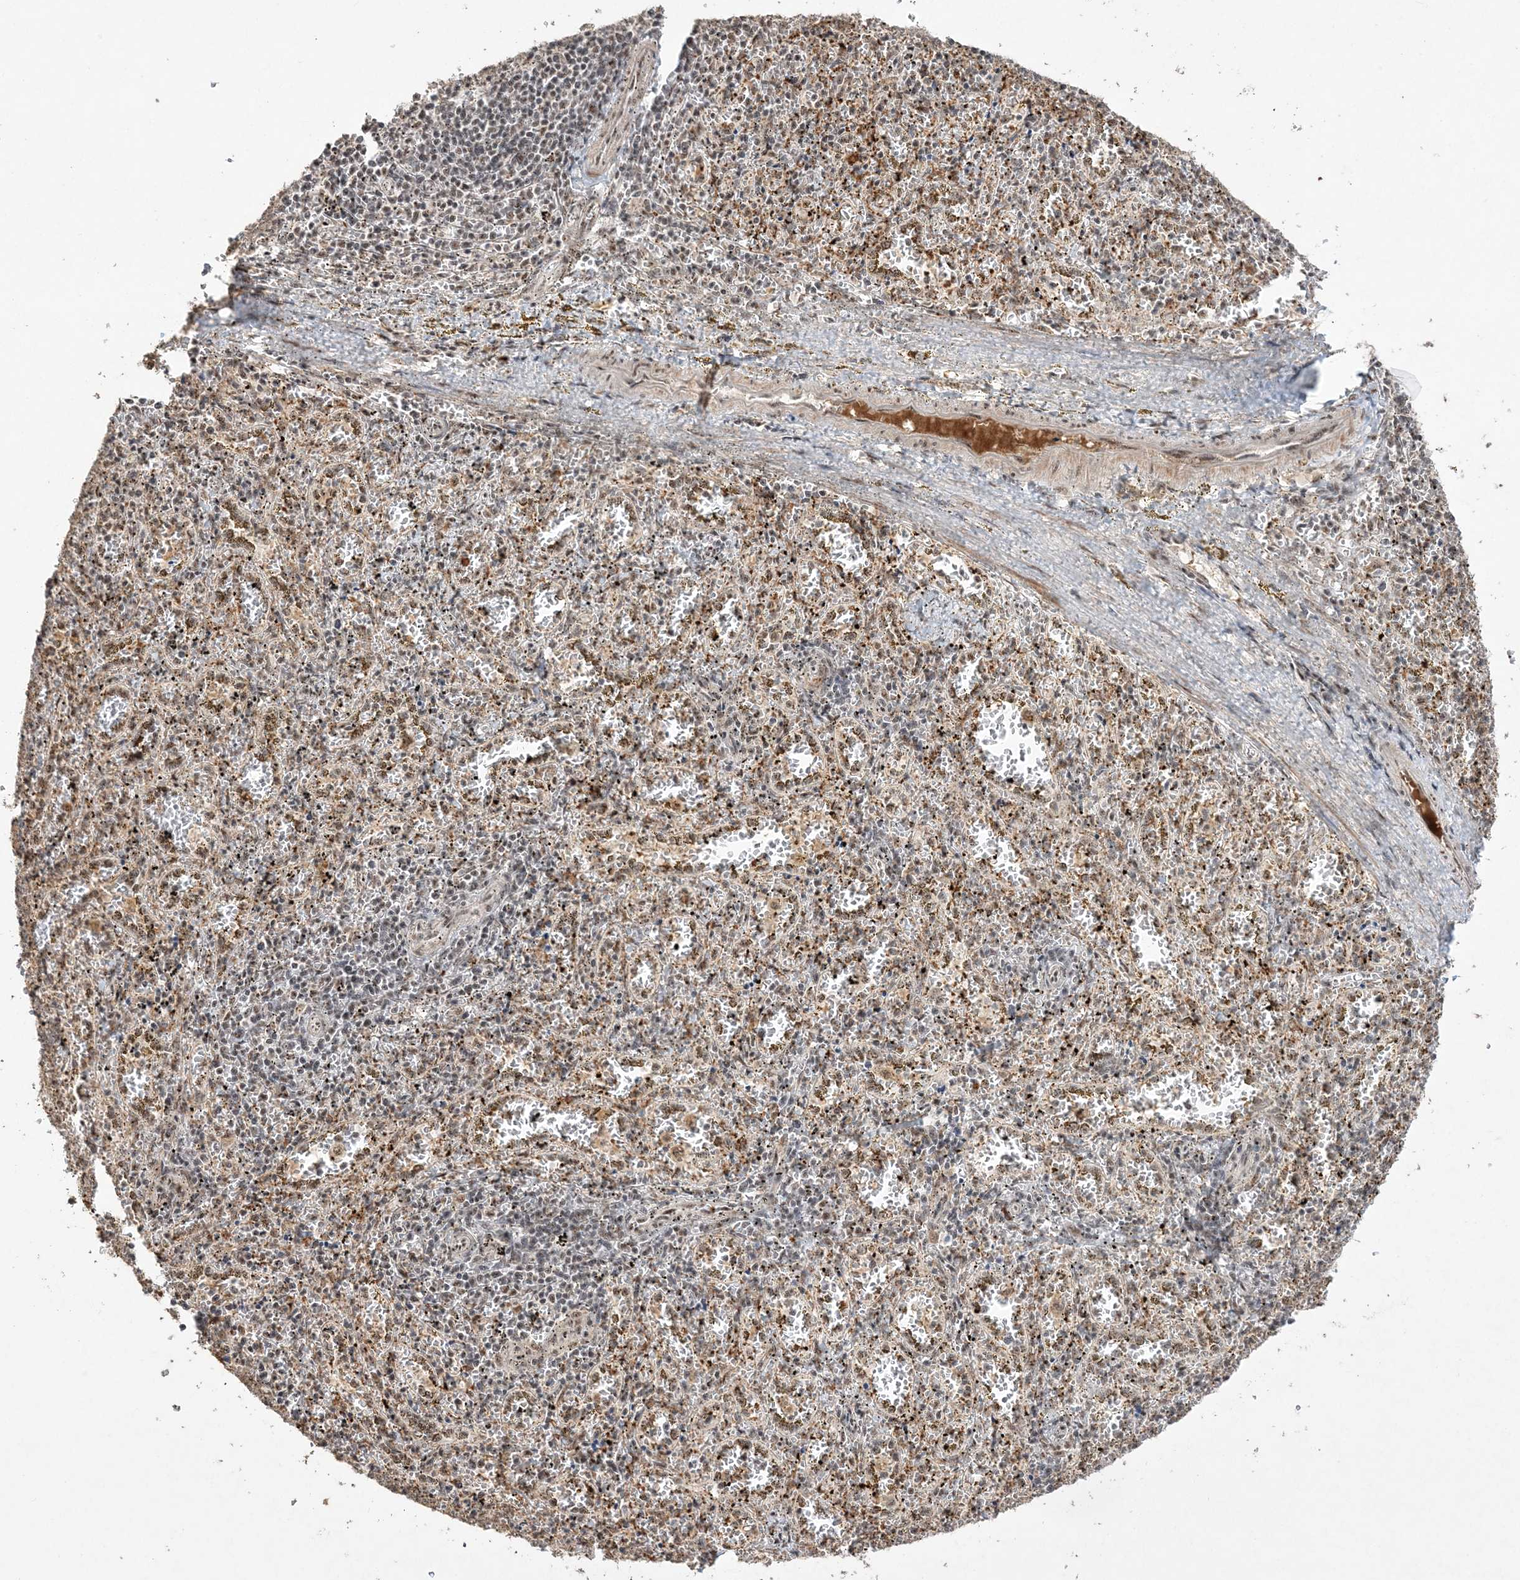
{"staining": {"intensity": "moderate", "quantity": "<25%", "location": "cytoplasmic/membranous"}, "tissue": "spleen", "cell_type": "Cells in red pulp", "image_type": "normal", "snomed": [{"axis": "morphology", "description": "Normal tissue, NOS"}, {"axis": "topography", "description": "Spleen"}], "caption": "An image of human spleen stained for a protein shows moderate cytoplasmic/membranous brown staining in cells in red pulp. (DAB = brown stain, brightfield microscopy at high magnification).", "gene": "POLR3B", "patient": {"sex": "male", "age": 11}}